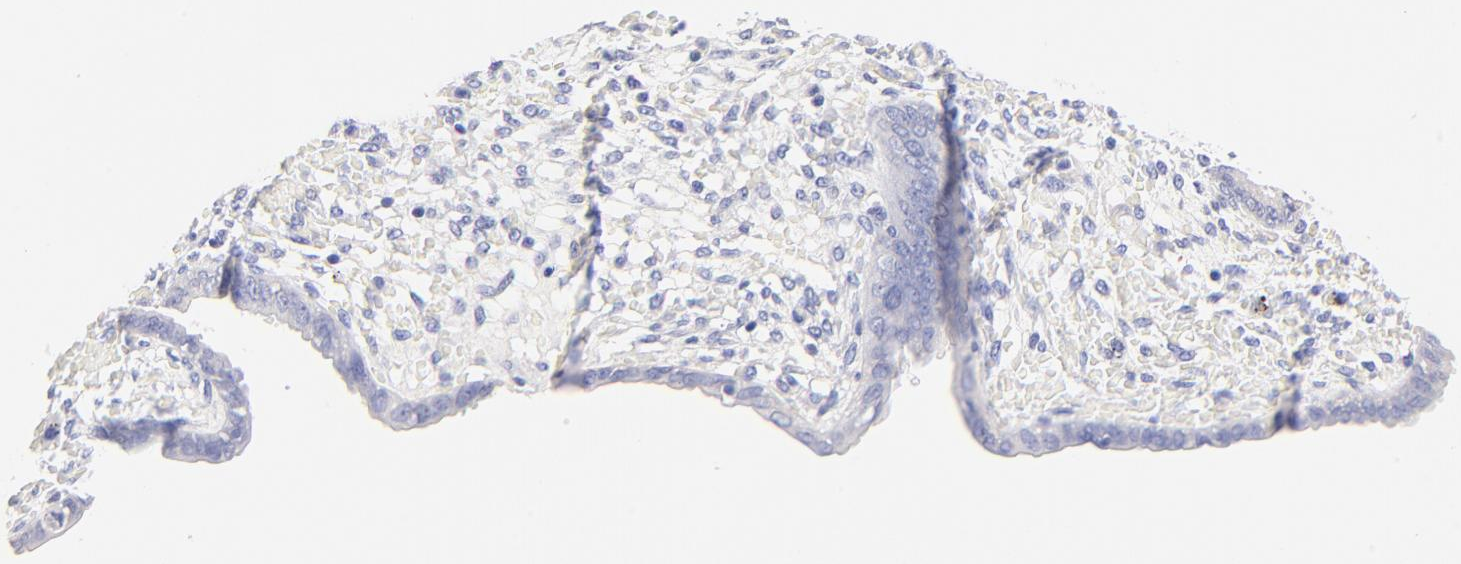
{"staining": {"intensity": "negative", "quantity": "none", "location": "none"}, "tissue": "endometrium", "cell_type": "Cells in endometrial stroma", "image_type": "normal", "snomed": [{"axis": "morphology", "description": "Normal tissue, NOS"}, {"axis": "topography", "description": "Endometrium"}], "caption": "High power microscopy image of an IHC micrograph of benign endometrium, revealing no significant positivity in cells in endometrial stroma.", "gene": "RAB3A", "patient": {"sex": "female", "age": 42}}